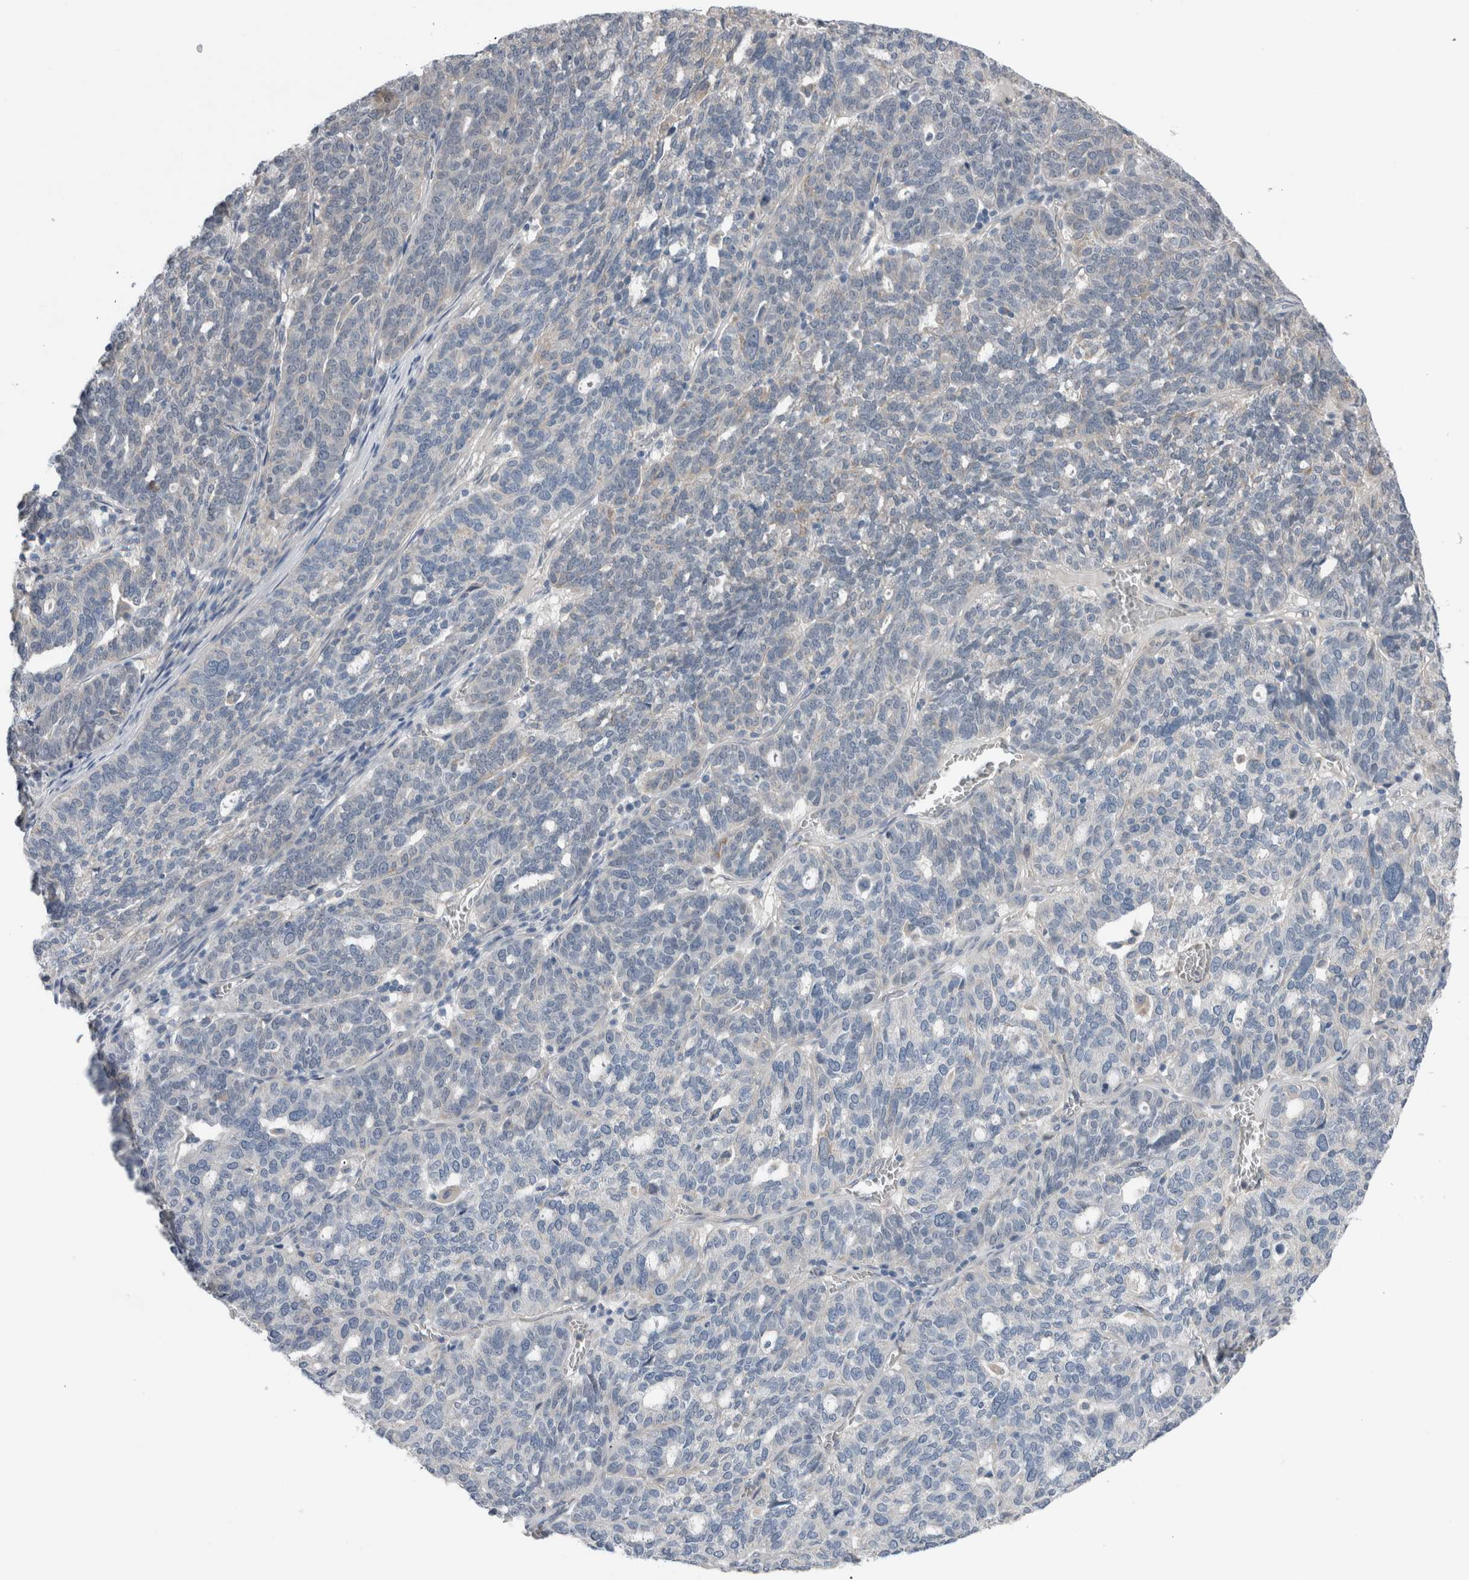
{"staining": {"intensity": "negative", "quantity": "none", "location": "none"}, "tissue": "ovarian cancer", "cell_type": "Tumor cells", "image_type": "cancer", "snomed": [{"axis": "morphology", "description": "Cystadenocarcinoma, serous, NOS"}, {"axis": "topography", "description": "Ovary"}], "caption": "Immunohistochemistry image of neoplastic tissue: ovarian cancer stained with DAB (3,3'-diaminobenzidine) exhibits no significant protein positivity in tumor cells.", "gene": "CRNN", "patient": {"sex": "female", "age": 59}}